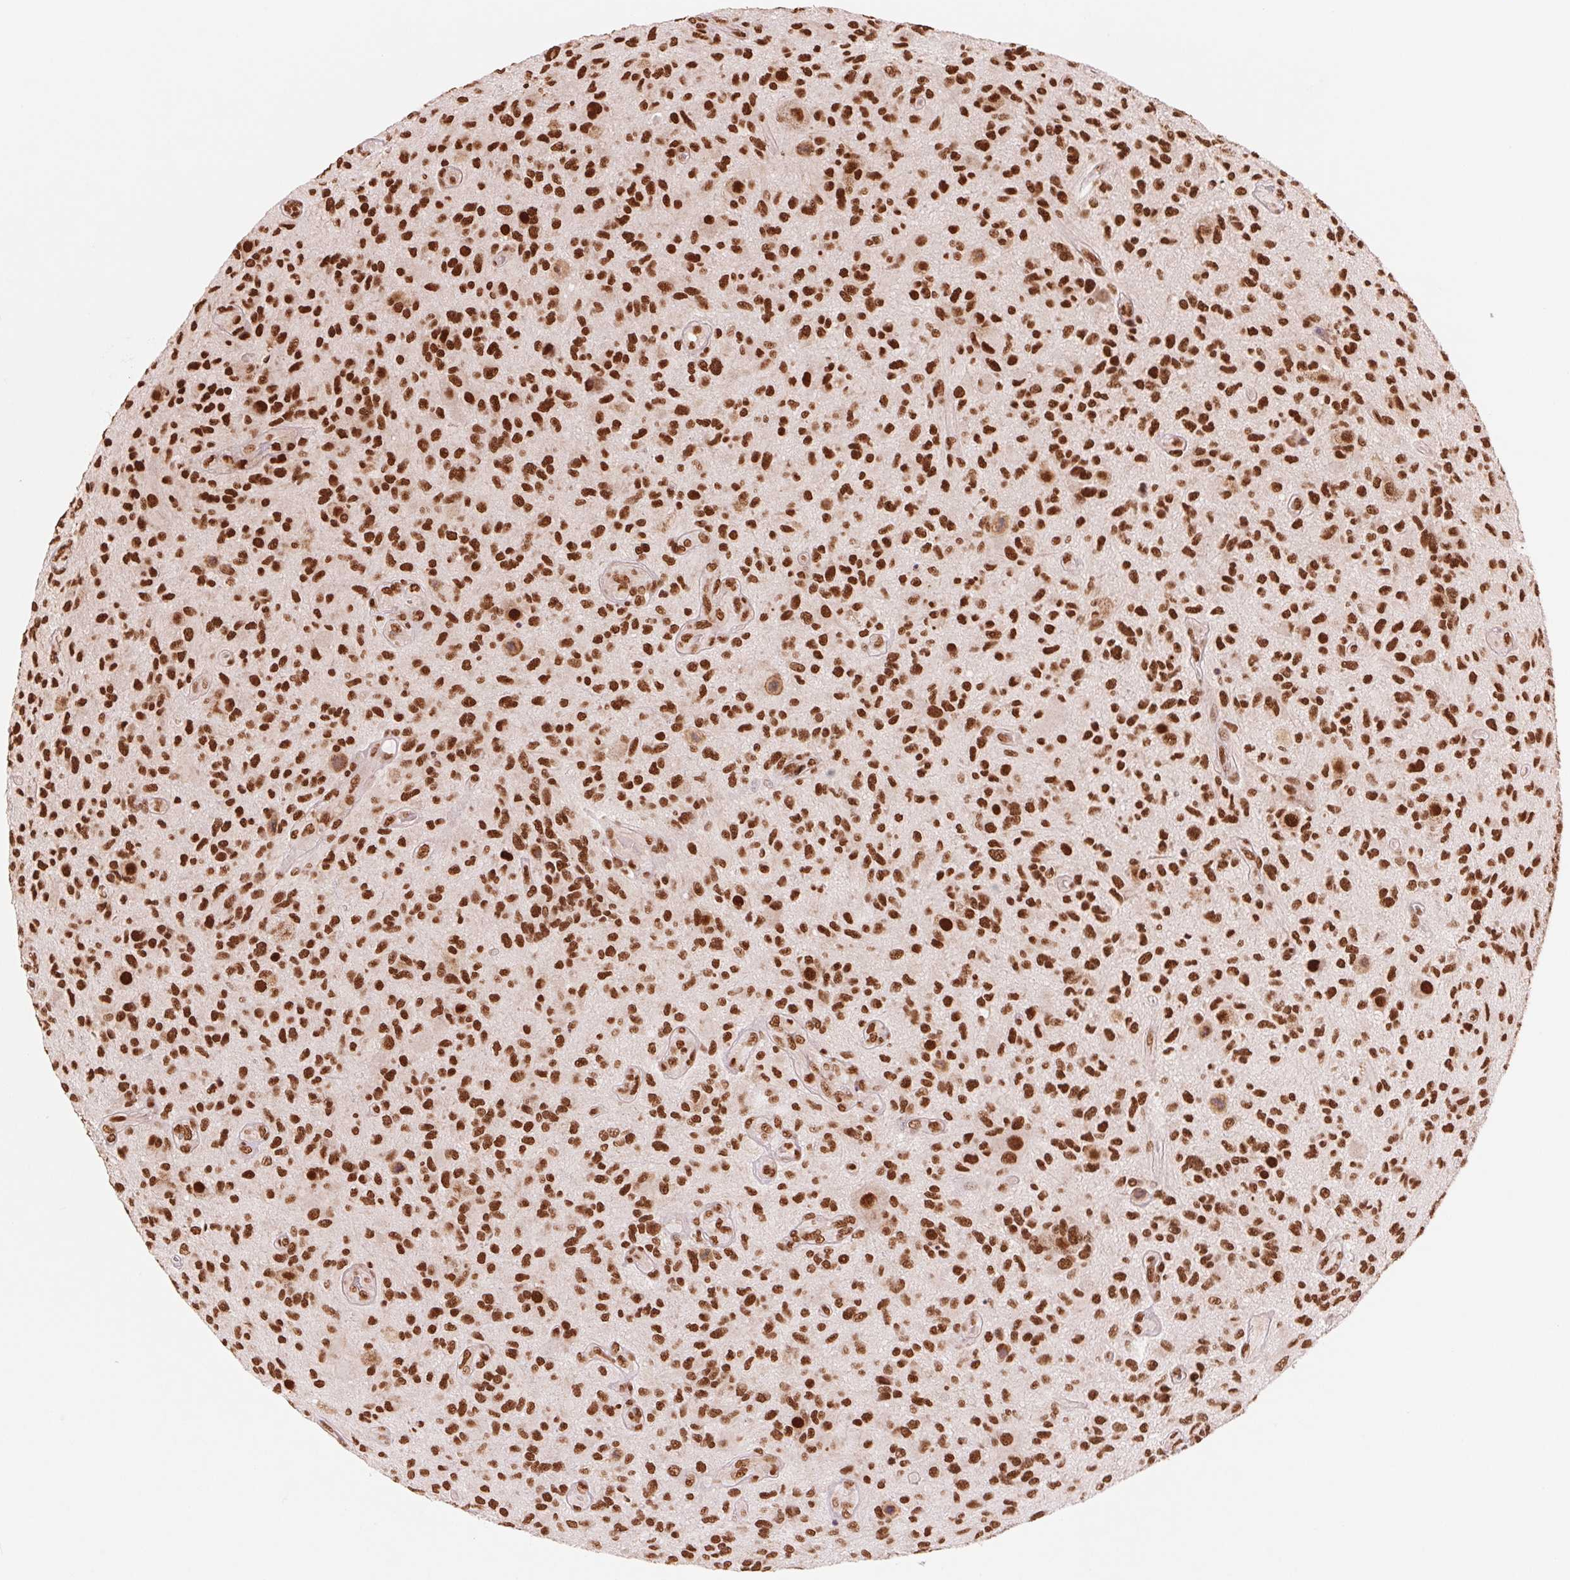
{"staining": {"intensity": "strong", "quantity": ">75%", "location": "nuclear"}, "tissue": "glioma", "cell_type": "Tumor cells", "image_type": "cancer", "snomed": [{"axis": "morphology", "description": "Glioma, malignant, High grade"}, {"axis": "topography", "description": "Brain"}], "caption": "An immunohistochemistry (IHC) photomicrograph of neoplastic tissue is shown. Protein staining in brown highlights strong nuclear positivity in glioma within tumor cells. Nuclei are stained in blue.", "gene": "TTLL9", "patient": {"sex": "male", "age": 47}}